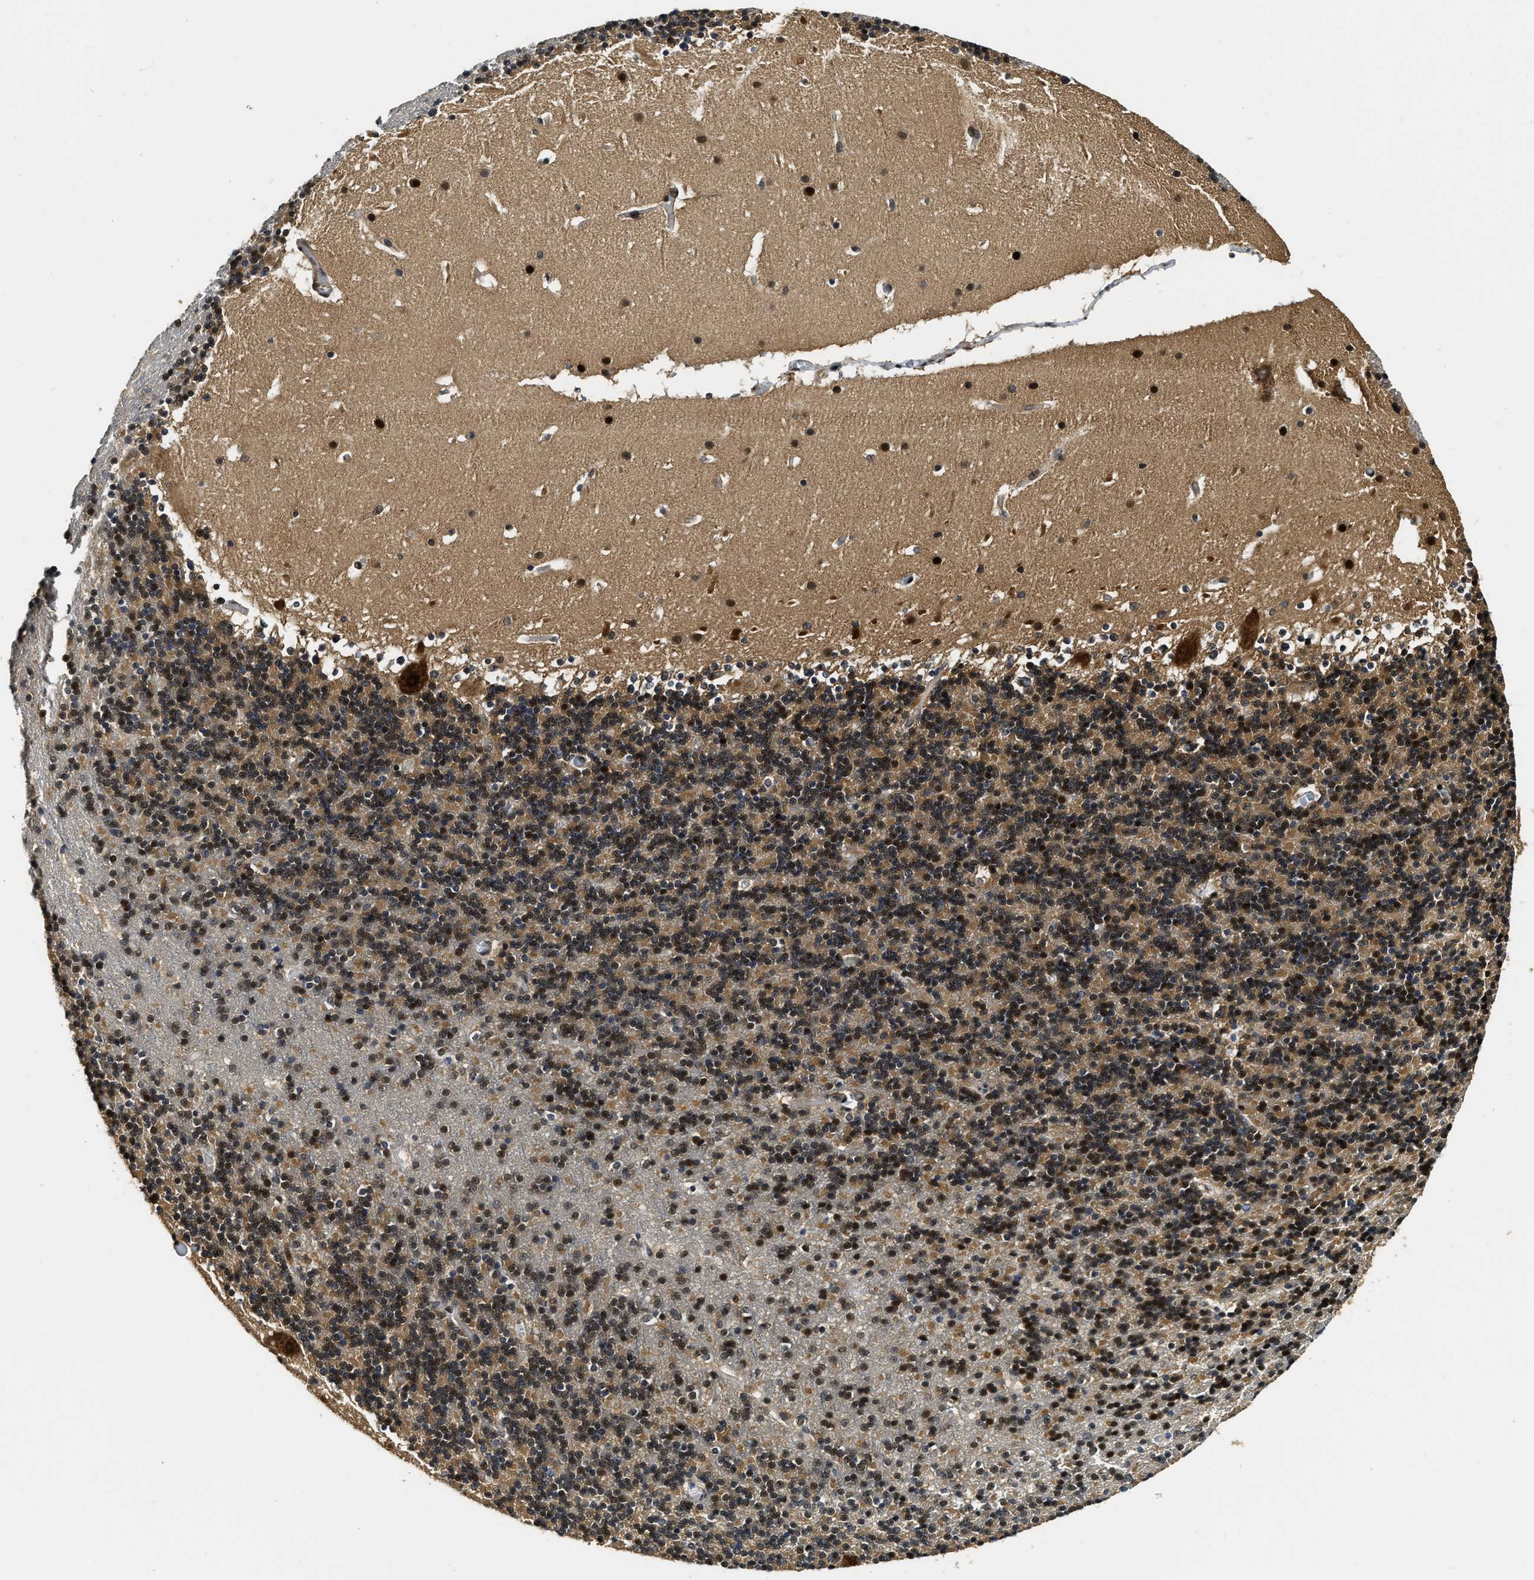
{"staining": {"intensity": "strong", "quantity": ">75%", "location": "cytoplasmic/membranous,nuclear"}, "tissue": "cerebellum", "cell_type": "Cells in granular layer", "image_type": "normal", "snomed": [{"axis": "morphology", "description": "Normal tissue, NOS"}, {"axis": "topography", "description": "Cerebellum"}], "caption": "The photomicrograph displays immunohistochemical staining of benign cerebellum. There is strong cytoplasmic/membranous,nuclear positivity is appreciated in approximately >75% of cells in granular layer. (DAB = brown stain, brightfield microscopy at high magnification).", "gene": "ADSL", "patient": {"sex": "male", "age": 45}}